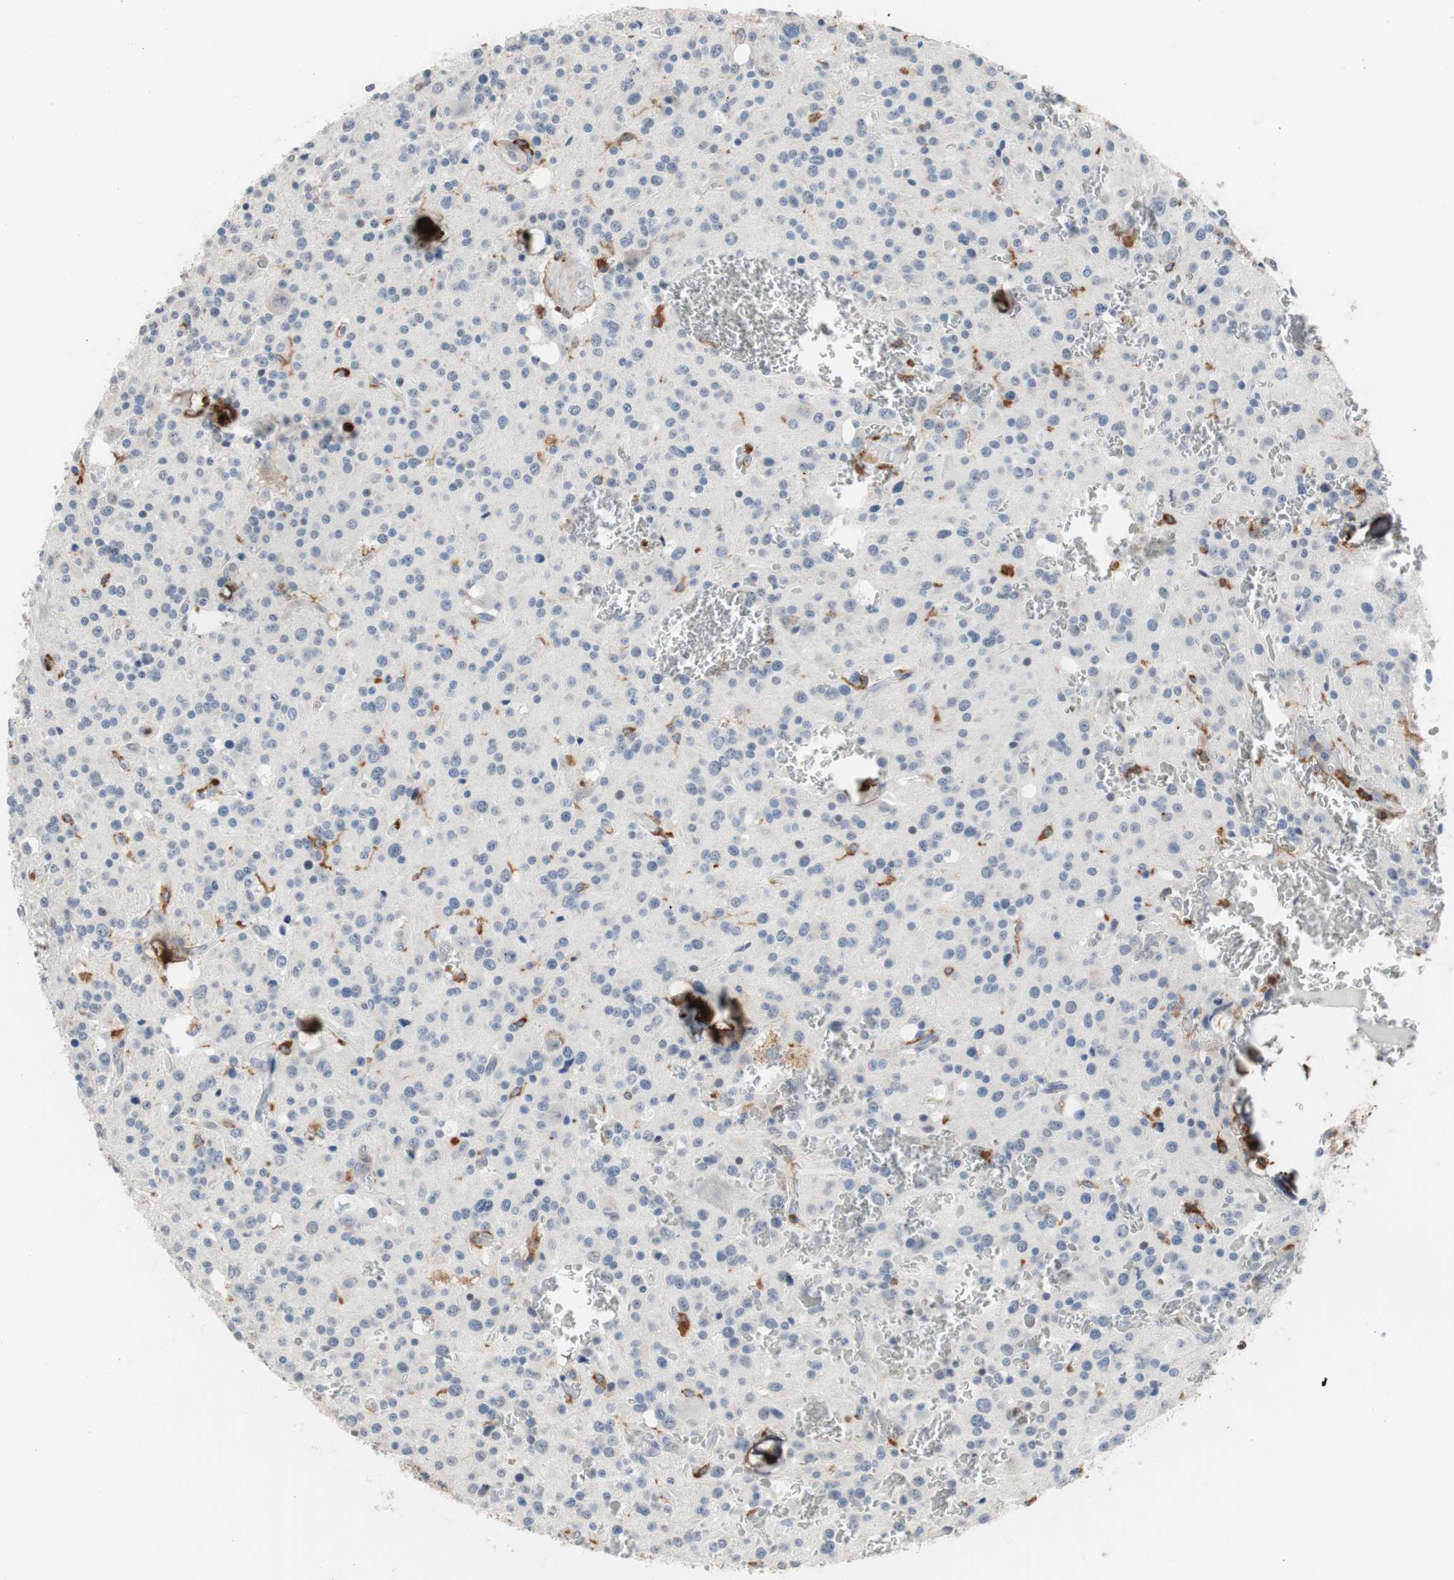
{"staining": {"intensity": "negative", "quantity": "none", "location": "none"}, "tissue": "glioma", "cell_type": "Tumor cells", "image_type": "cancer", "snomed": [{"axis": "morphology", "description": "Glioma, malignant, Low grade"}, {"axis": "topography", "description": "Brain"}], "caption": "Immunohistochemistry micrograph of glioma stained for a protein (brown), which reveals no positivity in tumor cells. (DAB immunohistochemistry with hematoxylin counter stain).", "gene": "LITAF", "patient": {"sex": "male", "age": 58}}